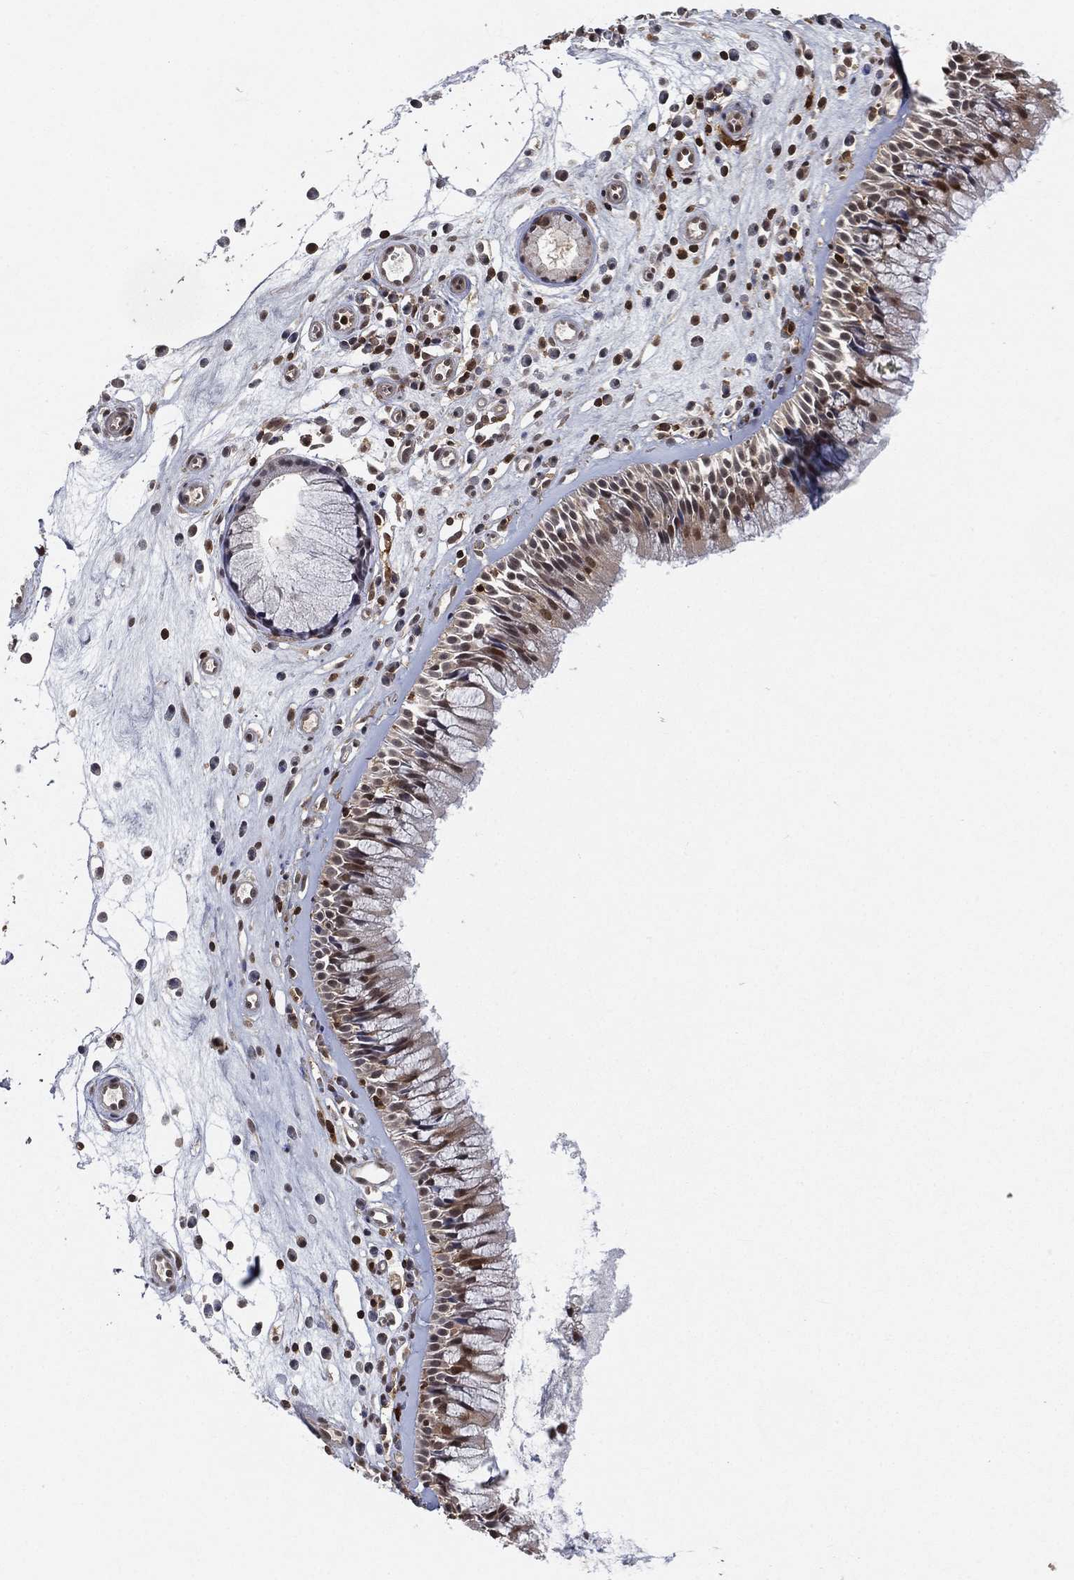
{"staining": {"intensity": "moderate", "quantity": "<25%", "location": "nuclear"}, "tissue": "nasopharynx", "cell_type": "Respiratory epithelial cells", "image_type": "normal", "snomed": [{"axis": "morphology", "description": "Normal tissue, NOS"}, {"axis": "topography", "description": "Nasopharynx"}], "caption": "High-power microscopy captured an immunohistochemistry image of unremarkable nasopharynx, revealing moderate nuclear staining in about <25% of respiratory epithelial cells. (IHC, brightfield microscopy, high magnification).", "gene": "WDR26", "patient": {"sex": "male", "age": 57}}